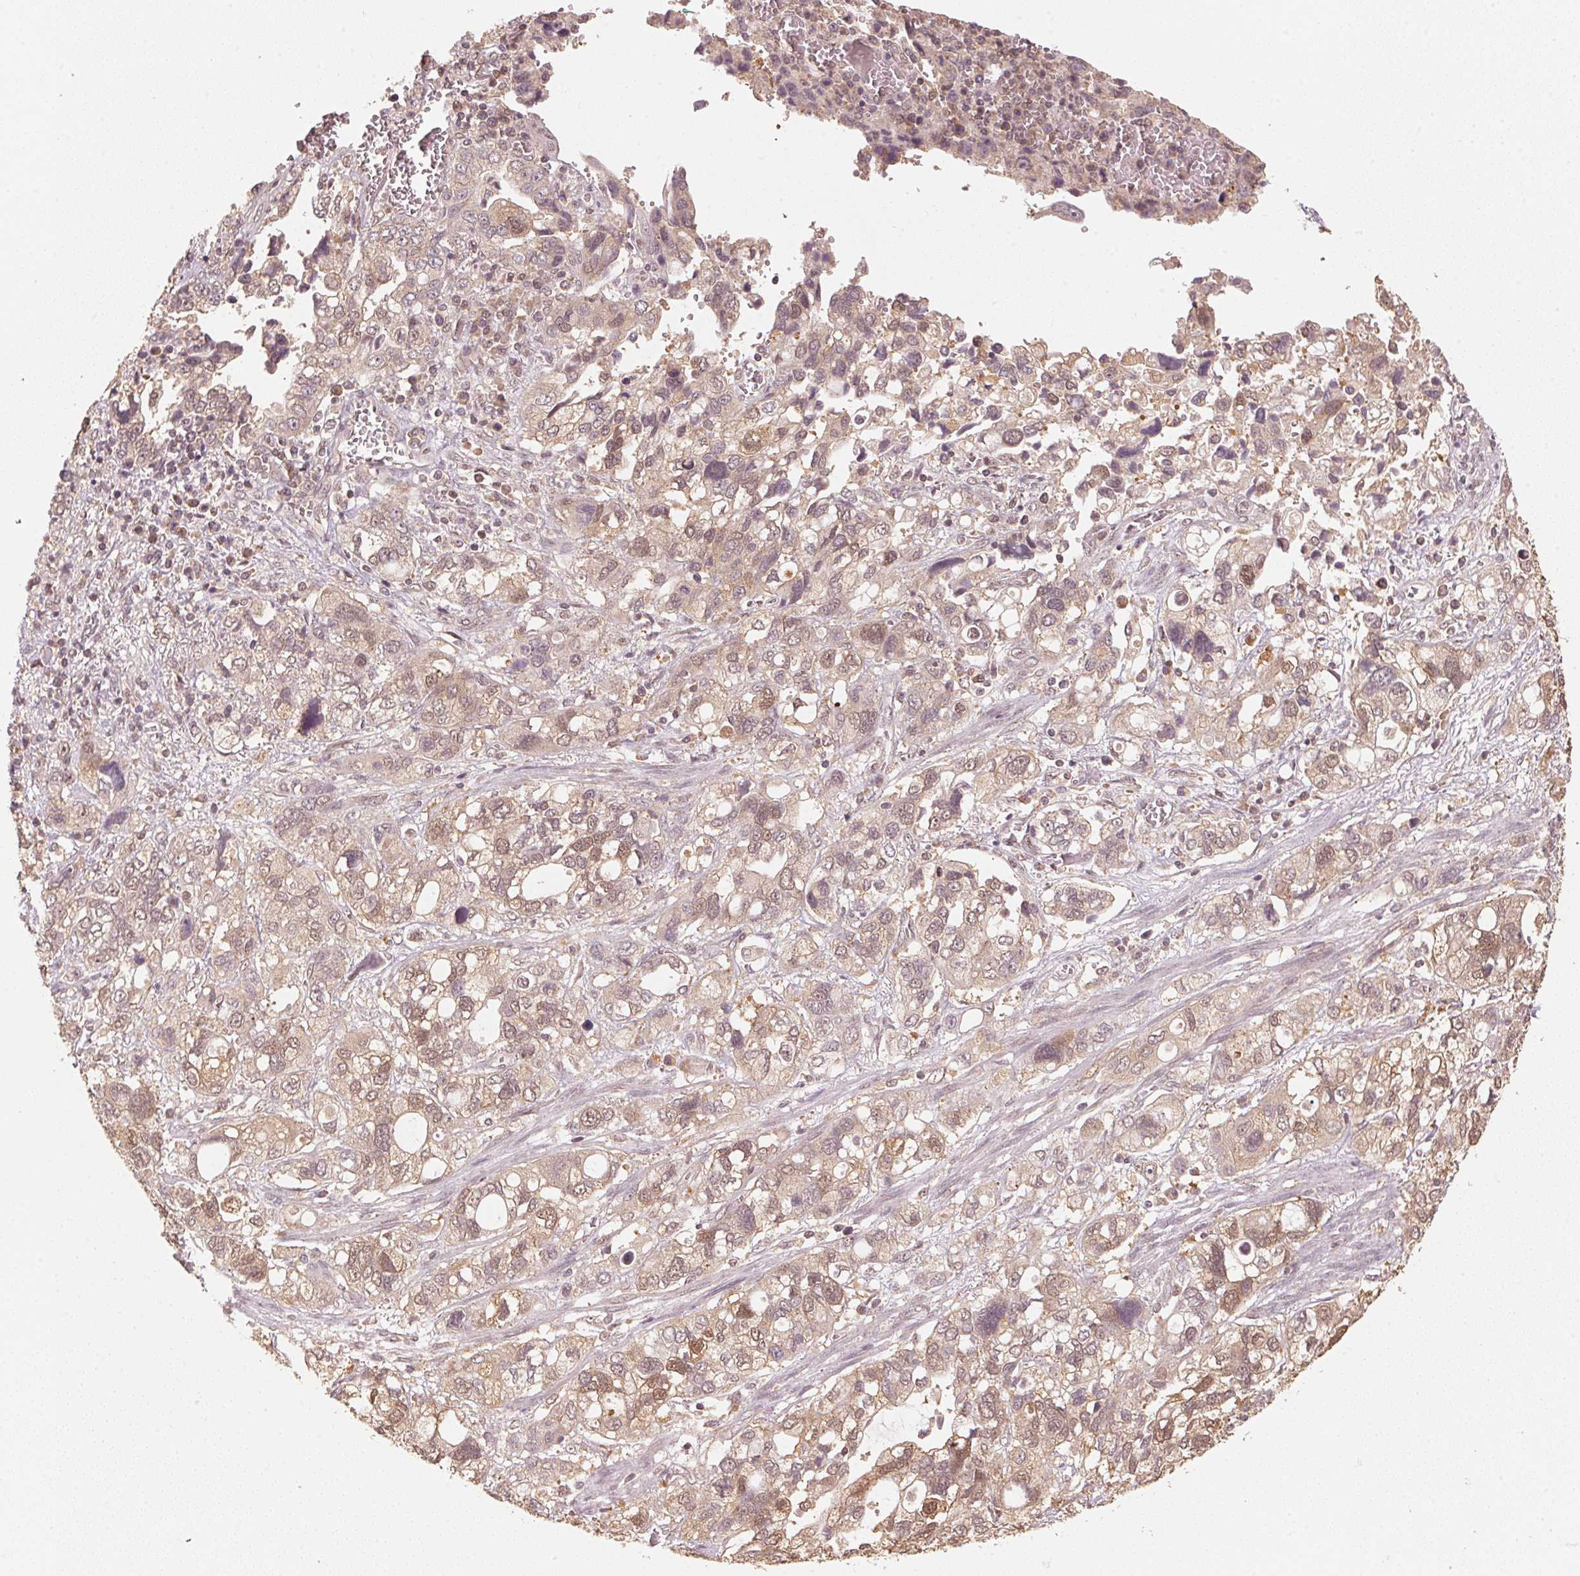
{"staining": {"intensity": "weak", "quantity": ">75%", "location": "cytoplasmic/membranous,nuclear"}, "tissue": "stomach cancer", "cell_type": "Tumor cells", "image_type": "cancer", "snomed": [{"axis": "morphology", "description": "Adenocarcinoma, NOS"}, {"axis": "topography", "description": "Stomach, upper"}], "caption": "DAB (3,3'-diaminobenzidine) immunohistochemical staining of stomach adenocarcinoma exhibits weak cytoplasmic/membranous and nuclear protein staining in approximately >75% of tumor cells.", "gene": "C2orf73", "patient": {"sex": "female", "age": 81}}